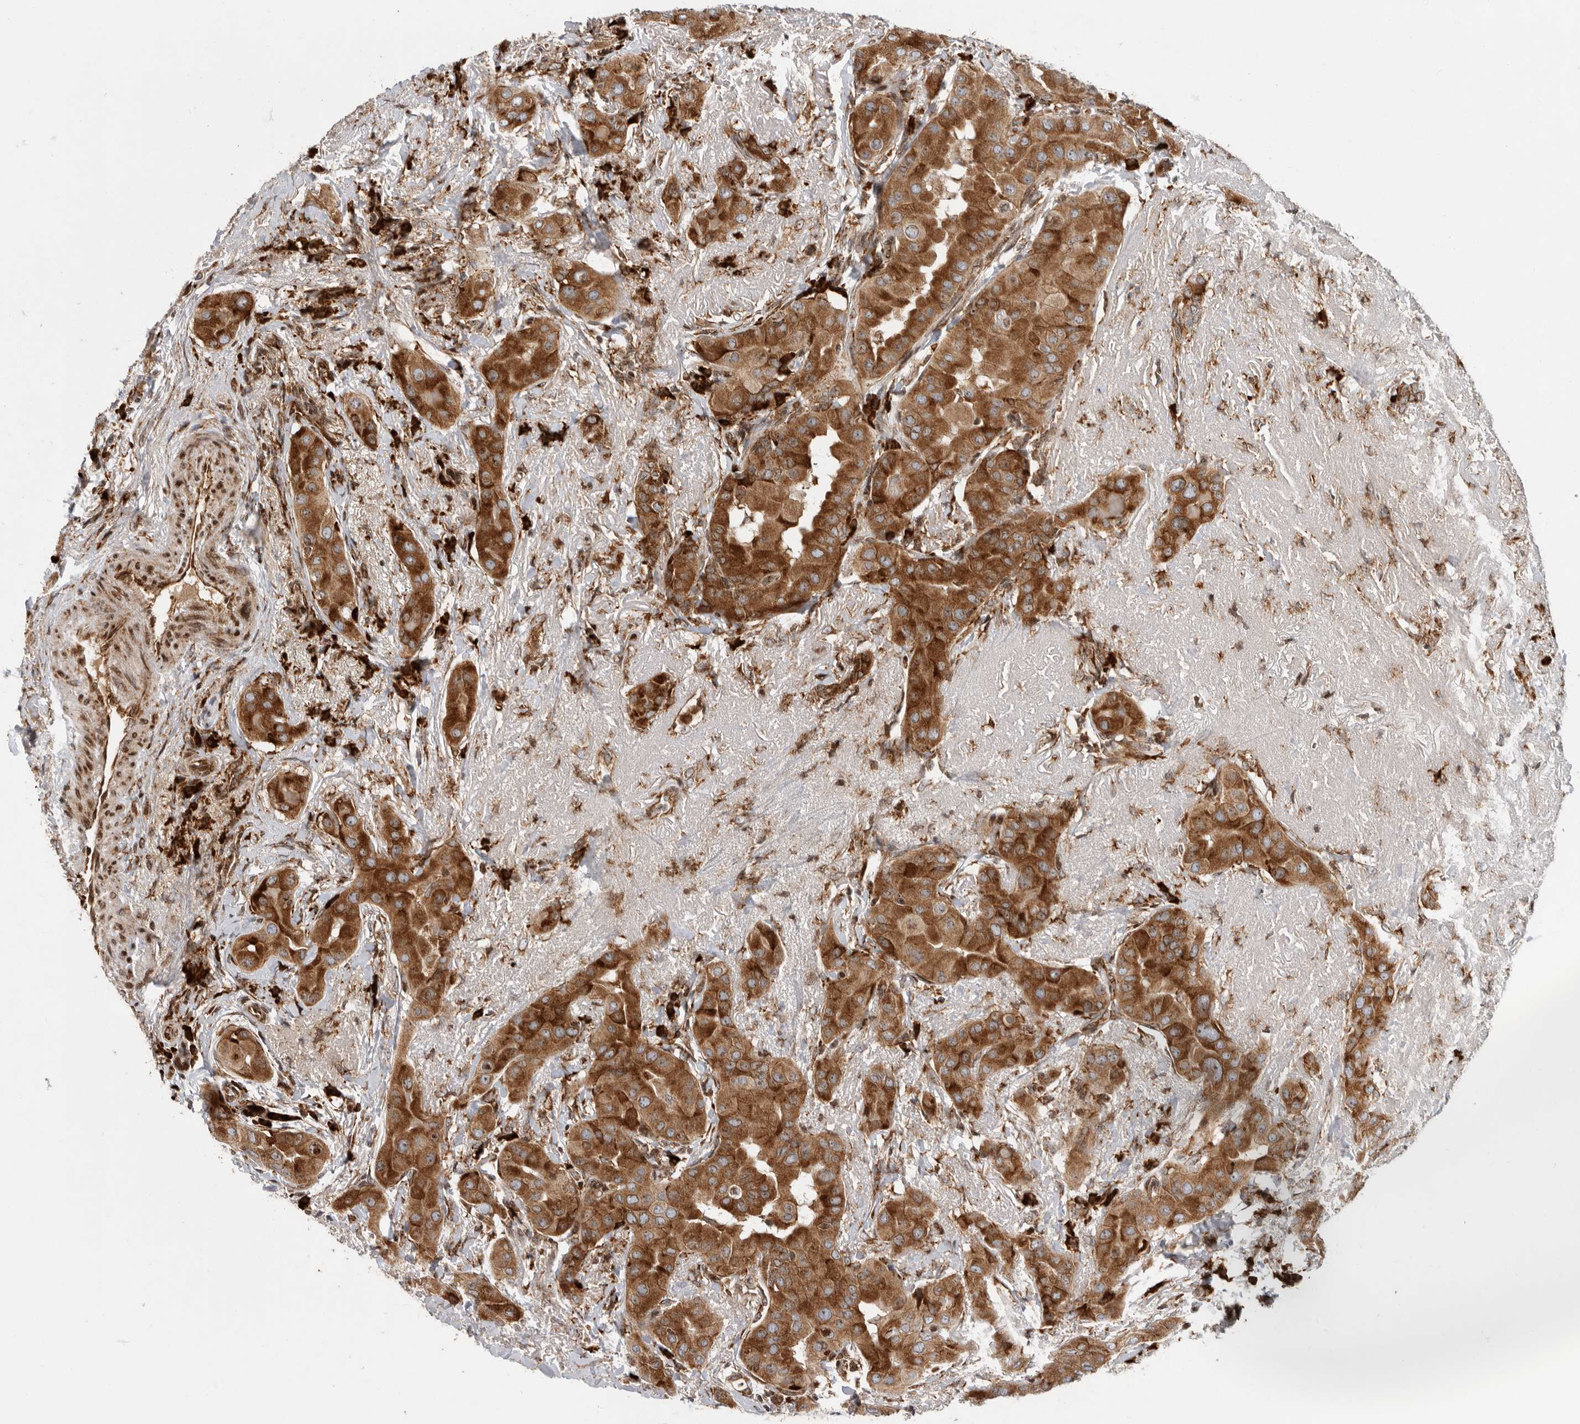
{"staining": {"intensity": "moderate", "quantity": ">75%", "location": "cytoplasmic/membranous"}, "tissue": "thyroid cancer", "cell_type": "Tumor cells", "image_type": "cancer", "snomed": [{"axis": "morphology", "description": "Papillary adenocarcinoma, NOS"}, {"axis": "topography", "description": "Thyroid gland"}], "caption": "An immunohistochemistry photomicrograph of neoplastic tissue is shown. Protein staining in brown highlights moderate cytoplasmic/membranous positivity in thyroid cancer (papillary adenocarcinoma) within tumor cells.", "gene": "FZD3", "patient": {"sex": "male", "age": 33}}